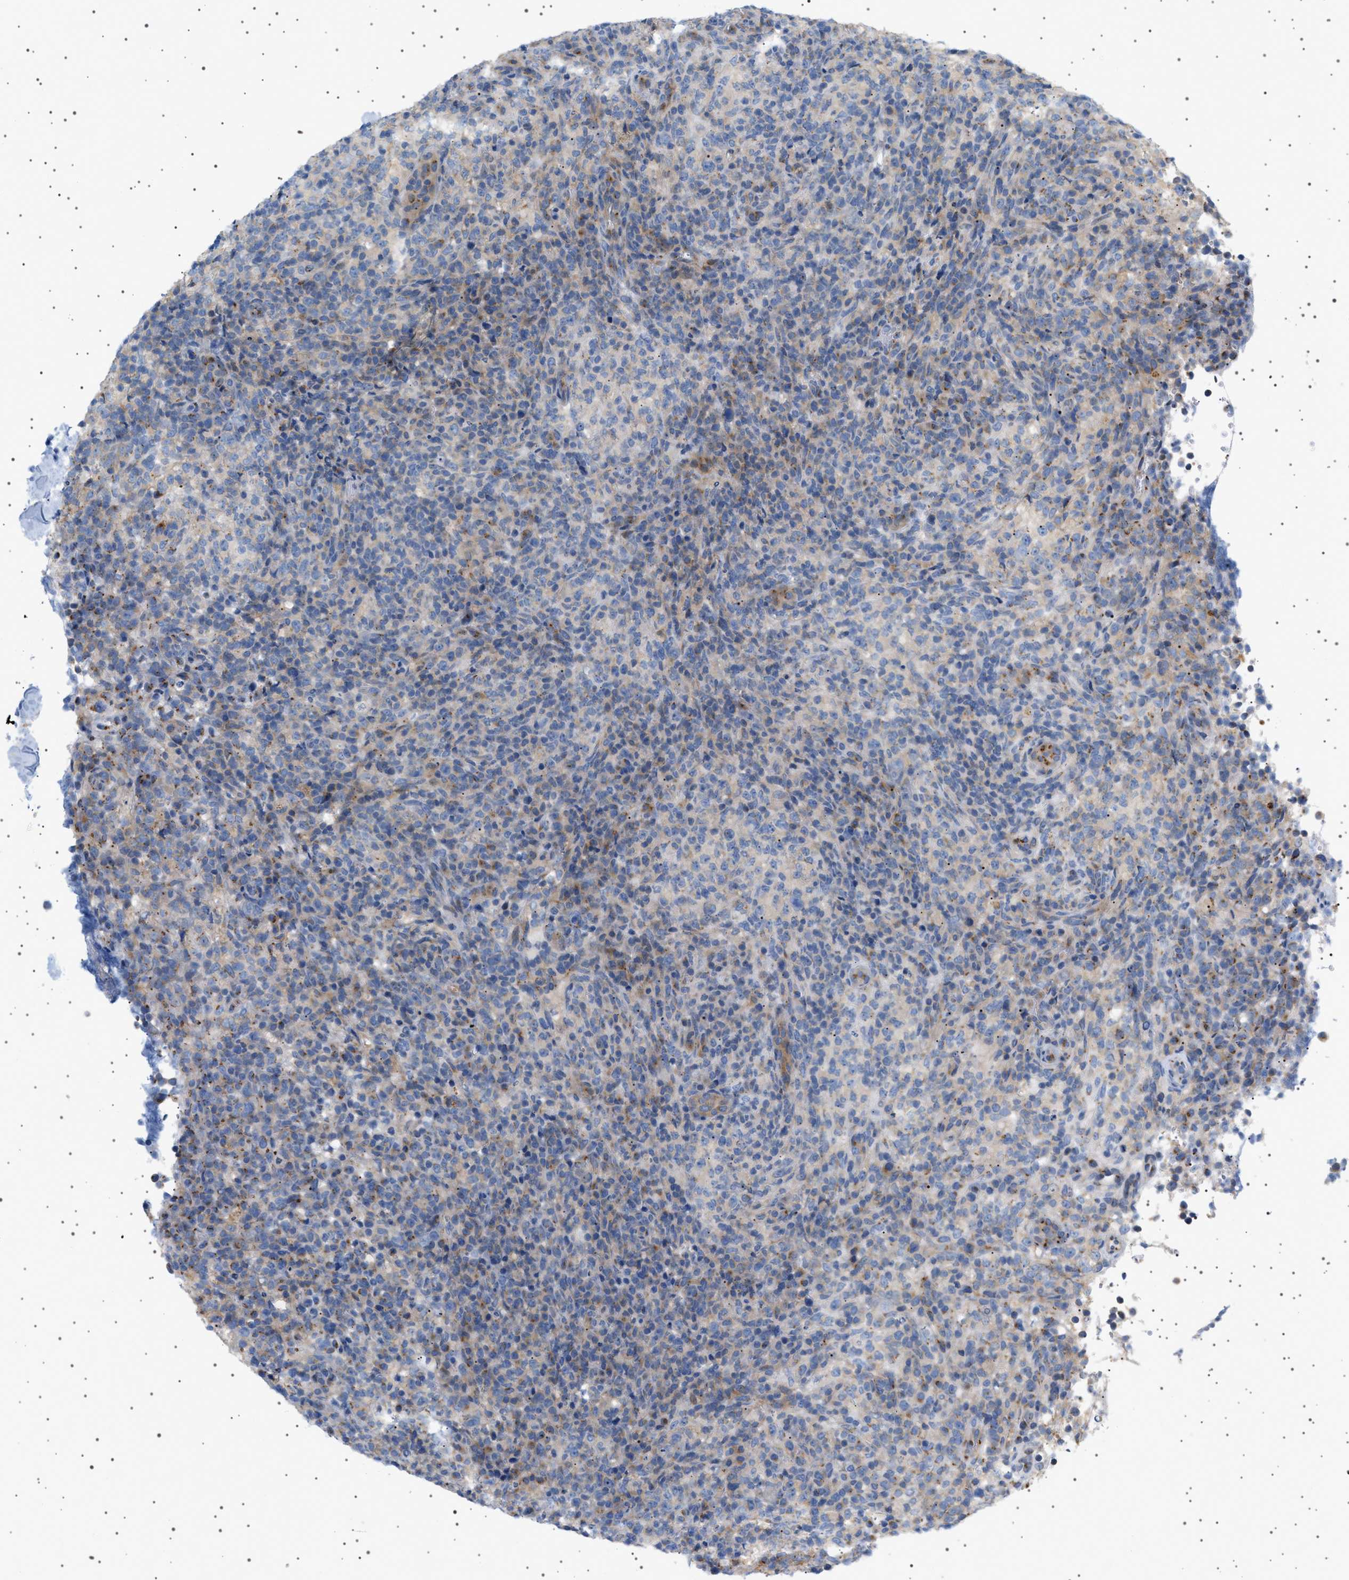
{"staining": {"intensity": "moderate", "quantity": "<25%", "location": "cytoplasmic/membranous"}, "tissue": "lymphoma", "cell_type": "Tumor cells", "image_type": "cancer", "snomed": [{"axis": "morphology", "description": "Malignant lymphoma, non-Hodgkin's type, High grade"}, {"axis": "topography", "description": "Lymph node"}], "caption": "Immunohistochemical staining of human high-grade malignant lymphoma, non-Hodgkin's type demonstrates moderate cytoplasmic/membranous protein positivity in approximately <25% of tumor cells.", "gene": "ADCY10", "patient": {"sex": "female", "age": 76}}